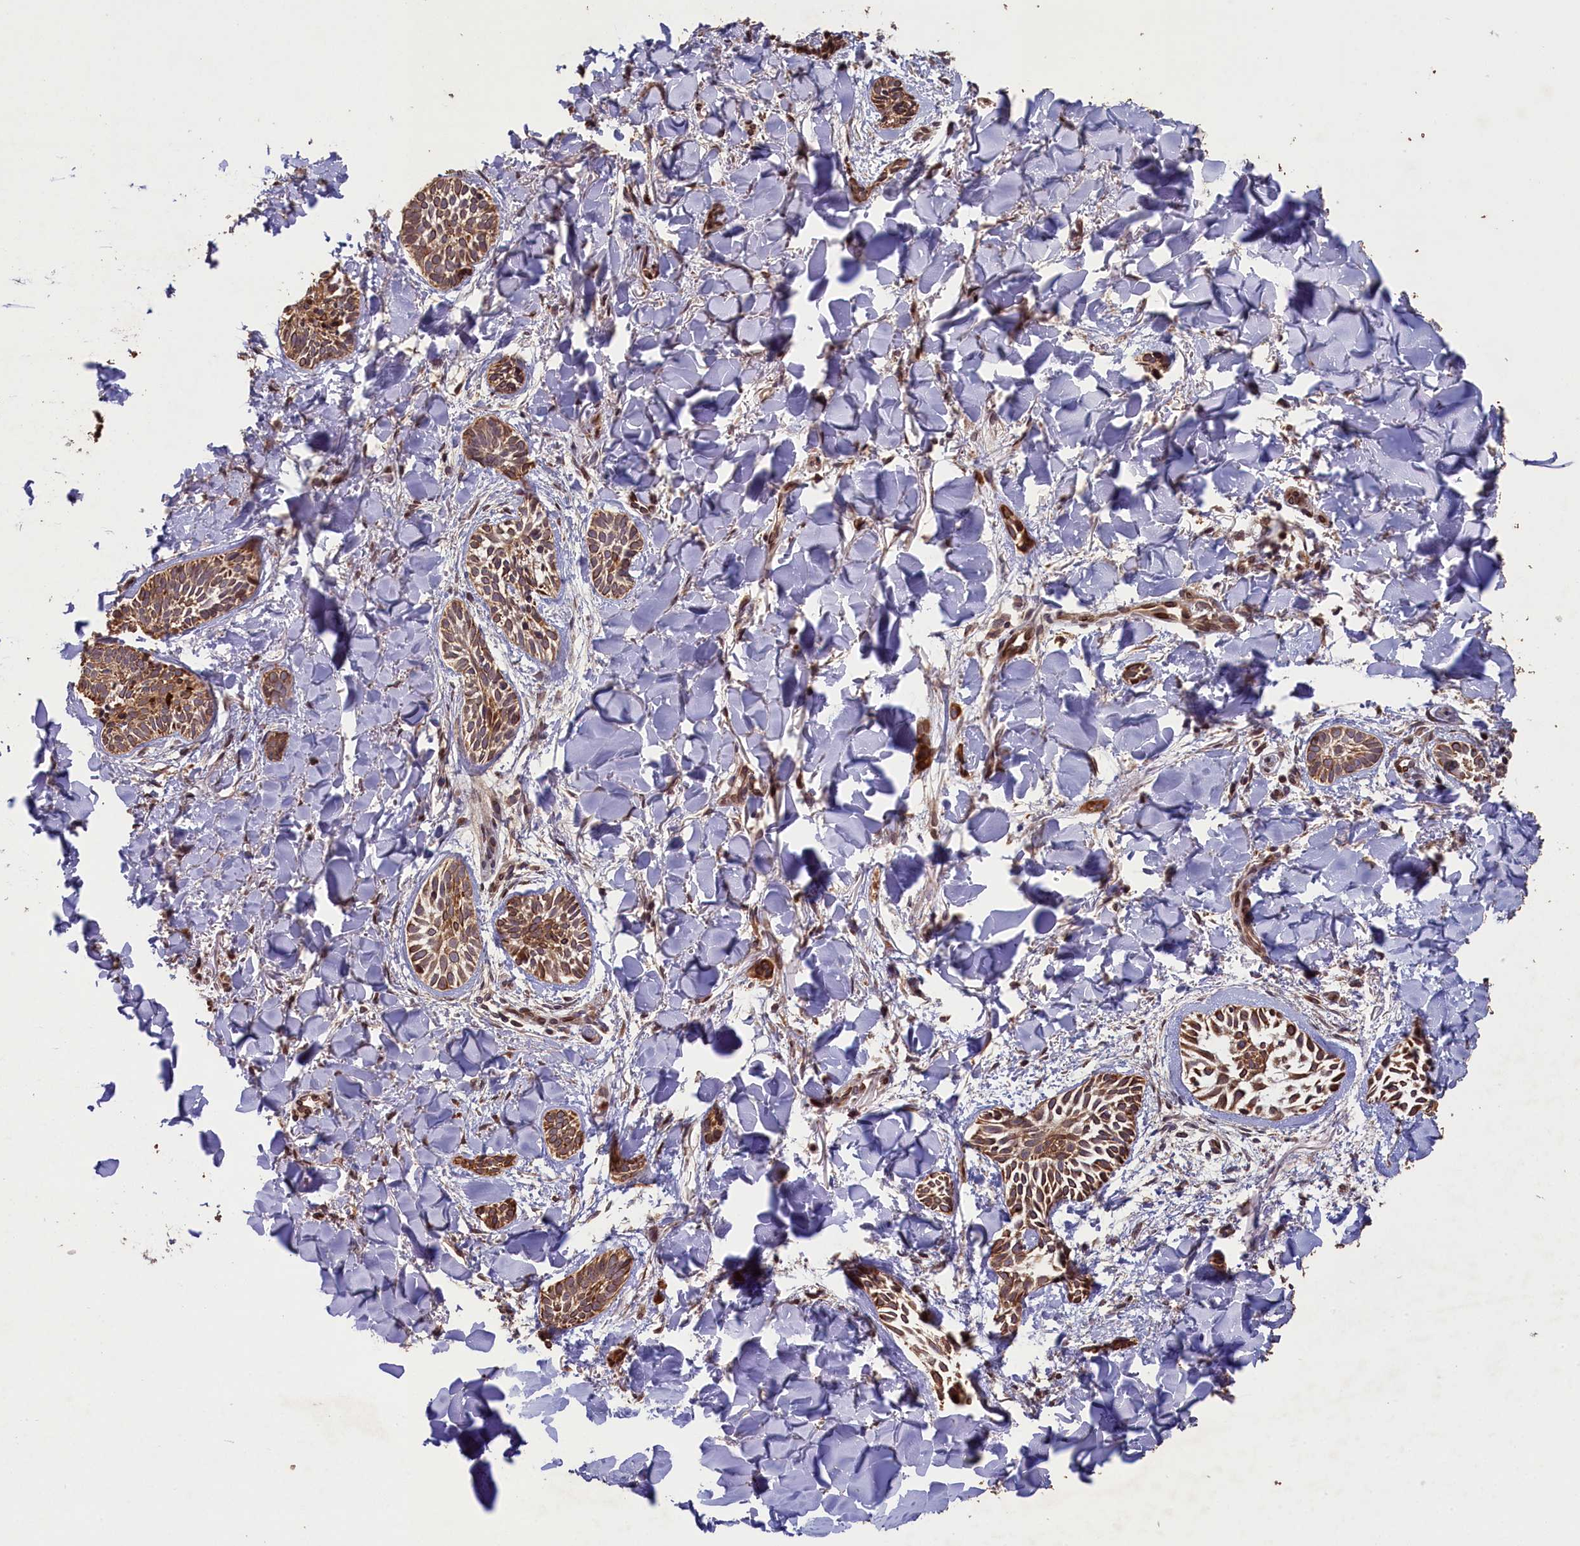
{"staining": {"intensity": "moderate", "quantity": ">75%", "location": "cytoplasmic/membranous"}, "tissue": "skin cancer", "cell_type": "Tumor cells", "image_type": "cancer", "snomed": [{"axis": "morphology", "description": "Basal cell carcinoma"}, {"axis": "topography", "description": "Skin"}], "caption": "The histopathology image displays staining of skin cancer (basal cell carcinoma), revealing moderate cytoplasmic/membranous protein positivity (brown color) within tumor cells.", "gene": "SLC38A7", "patient": {"sex": "female", "age": 59}}